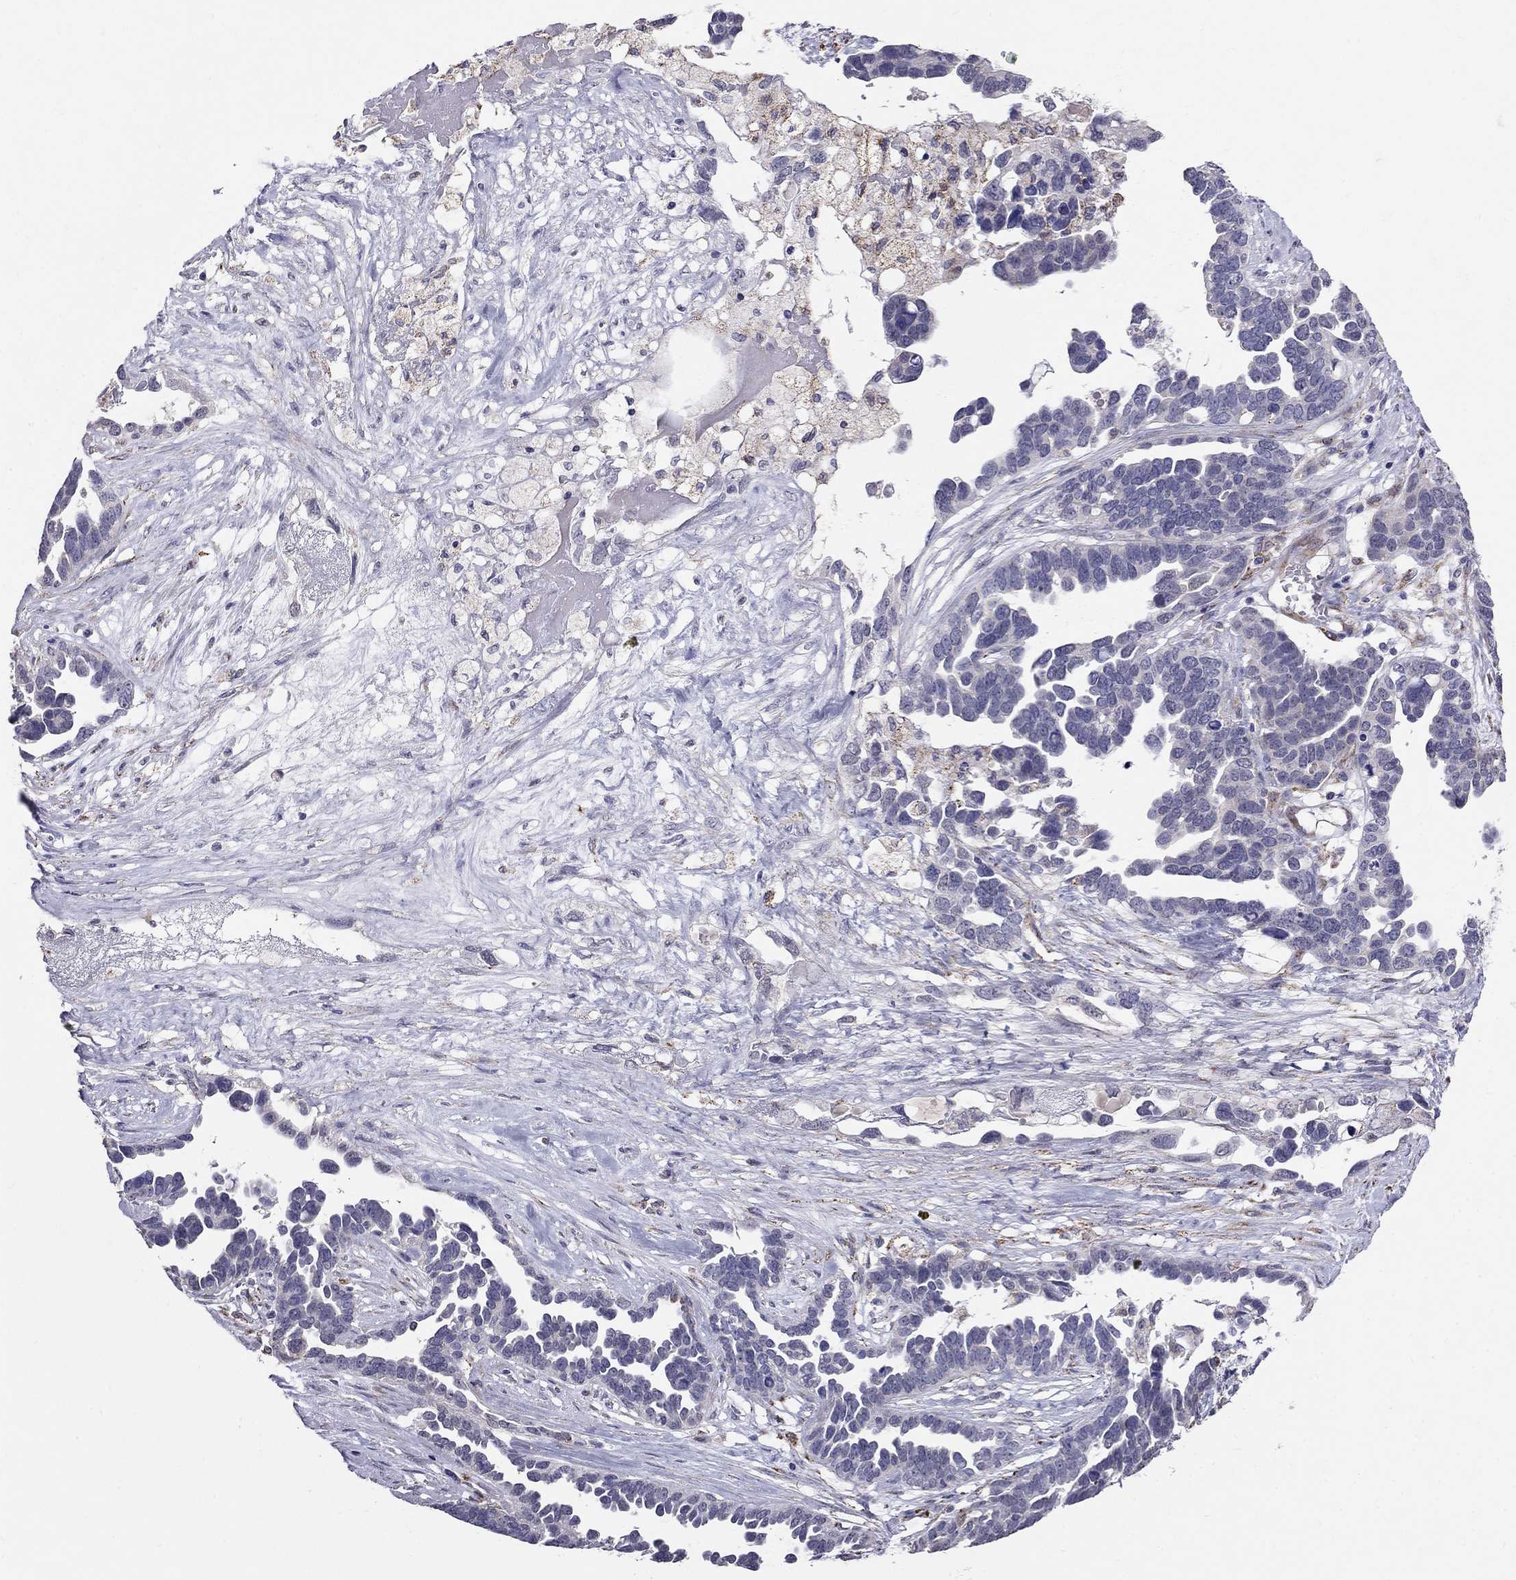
{"staining": {"intensity": "negative", "quantity": "none", "location": "none"}, "tissue": "ovarian cancer", "cell_type": "Tumor cells", "image_type": "cancer", "snomed": [{"axis": "morphology", "description": "Cystadenocarcinoma, serous, NOS"}, {"axis": "topography", "description": "Ovary"}], "caption": "A high-resolution micrograph shows immunohistochemistry (IHC) staining of serous cystadenocarcinoma (ovarian), which shows no significant staining in tumor cells.", "gene": "MYO3B", "patient": {"sex": "female", "age": 54}}